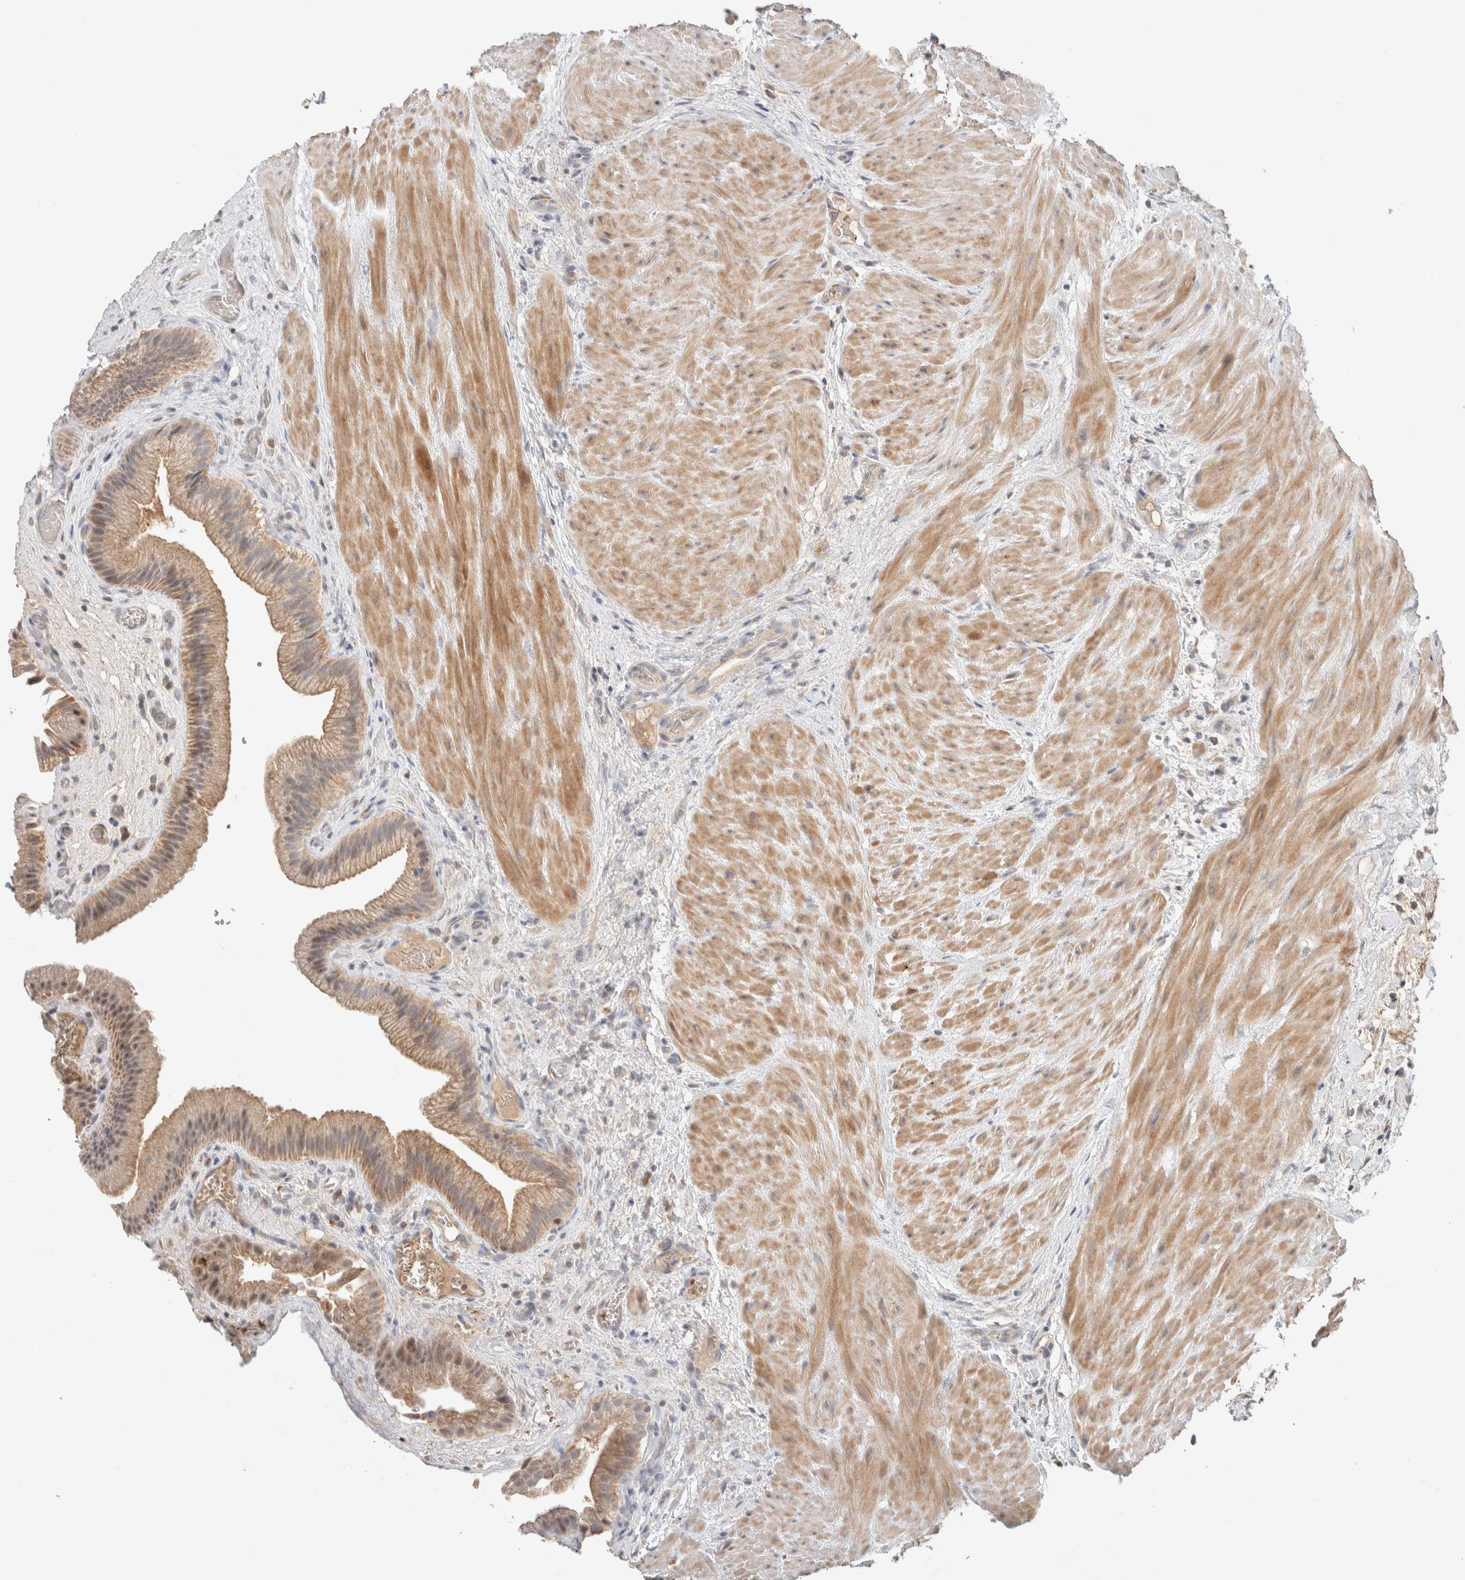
{"staining": {"intensity": "weak", "quantity": ">75%", "location": "cytoplasmic/membranous,nuclear"}, "tissue": "gallbladder", "cell_type": "Glandular cells", "image_type": "normal", "snomed": [{"axis": "morphology", "description": "Normal tissue, NOS"}, {"axis": "topography", "description": "Gallbladder"}], "caption": "Protein staining by immunohistochemistry reveals weak cytoplasmic/membranous,nuclear staining in about >75% of glandular cells in benign gallbladder.", "gene": "MRM3", "patient": {"sex": "male", "age": 49}}